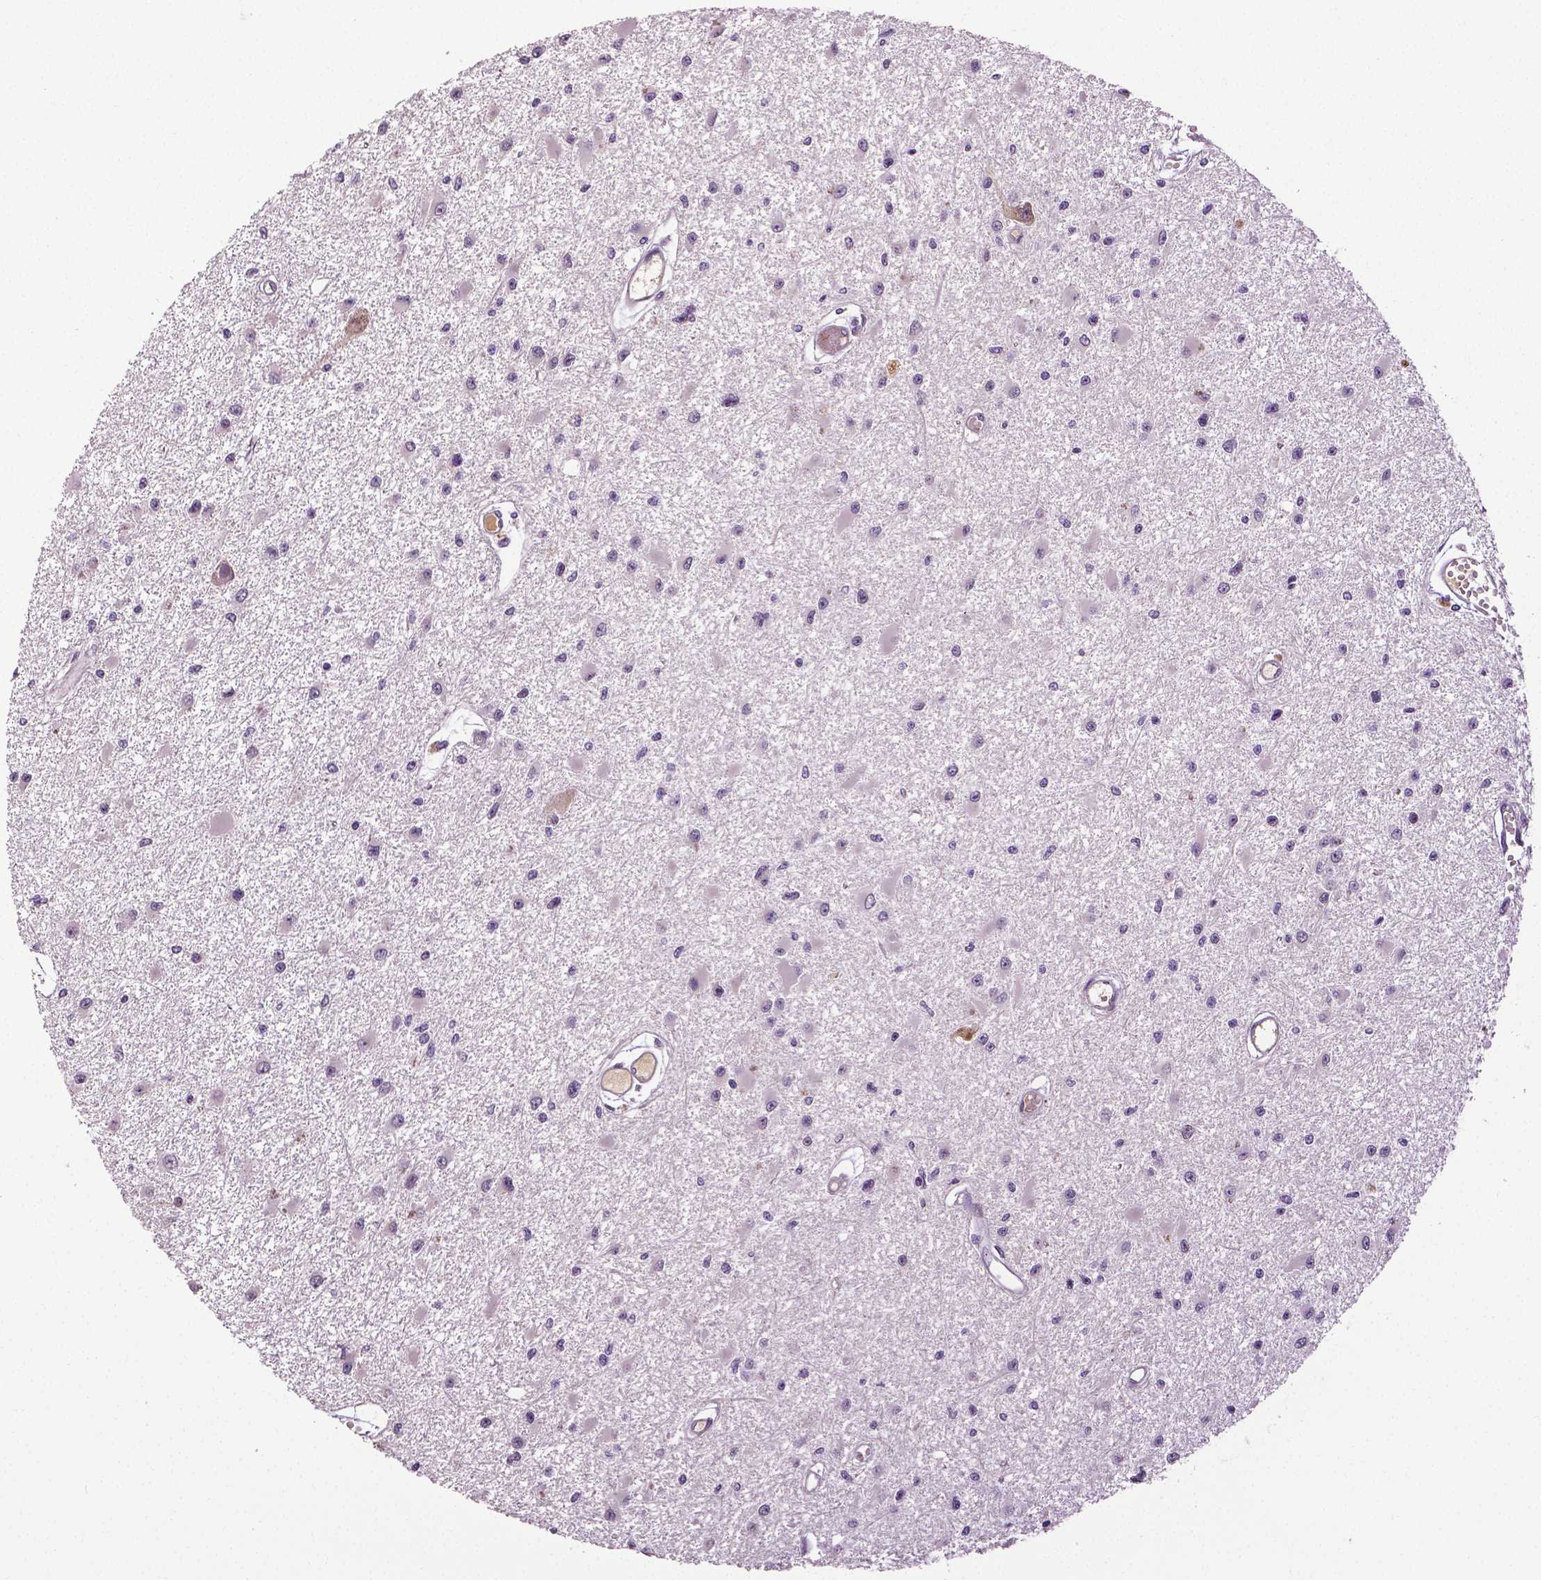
{"staining": {"intensity": "negative", "quantity": "none", "location": "none"}, "tissue": "glioma", "cell_type": "Tumor cells", "image_type": "cancer", "snomed": [{"axis": "morphology", "description": "Glioma, malignant, High grade"}, {"axis": "topography", "description": "Brain"}], "caption": "DAB immunohistochemical staining of human malignant glioma (high-grade) reveals no significant staining in tumor cells.", "gene": "PTPN5", "patient": {"sex": "male", "age": 54}}